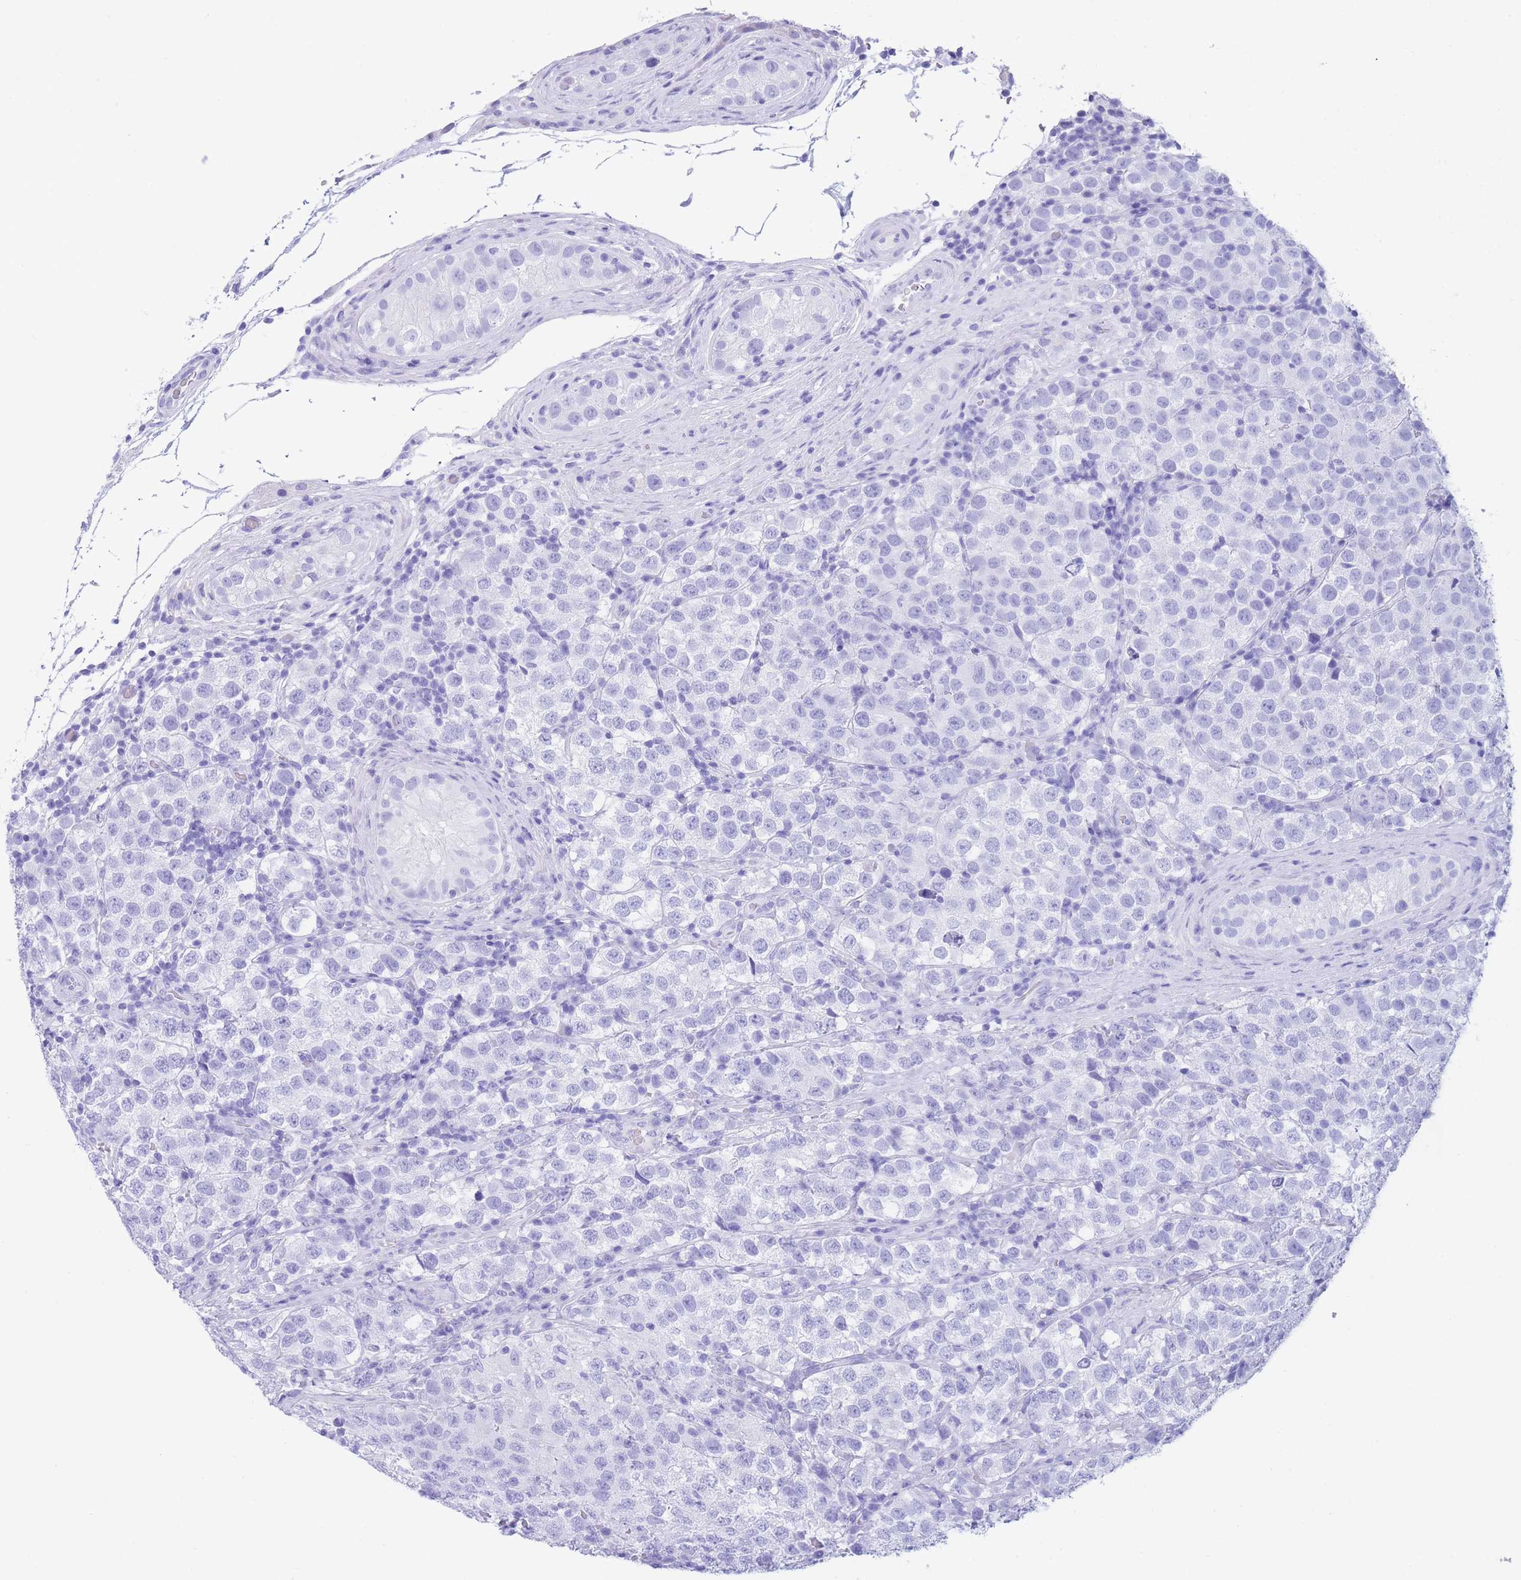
{"staining": {"intensity": "negative", "quantity": "none", "location": "none"}, "tissue": "testis cancer", "cell_type": "Tumor cells", "image_type": "cancer", "snomed": [{"axis": "morphology", "description": "Seminoma, NOS"}, {"axis": "topography", "description": "Testis"}], "caption": "IHC photomicrograph of neoplastic tissue: testis seminoma stained with DAB exhibits no significant protein expression in tumor cells.", "gene": "SLCO1B3", "patient": {"sex": "male", "age": 34}}